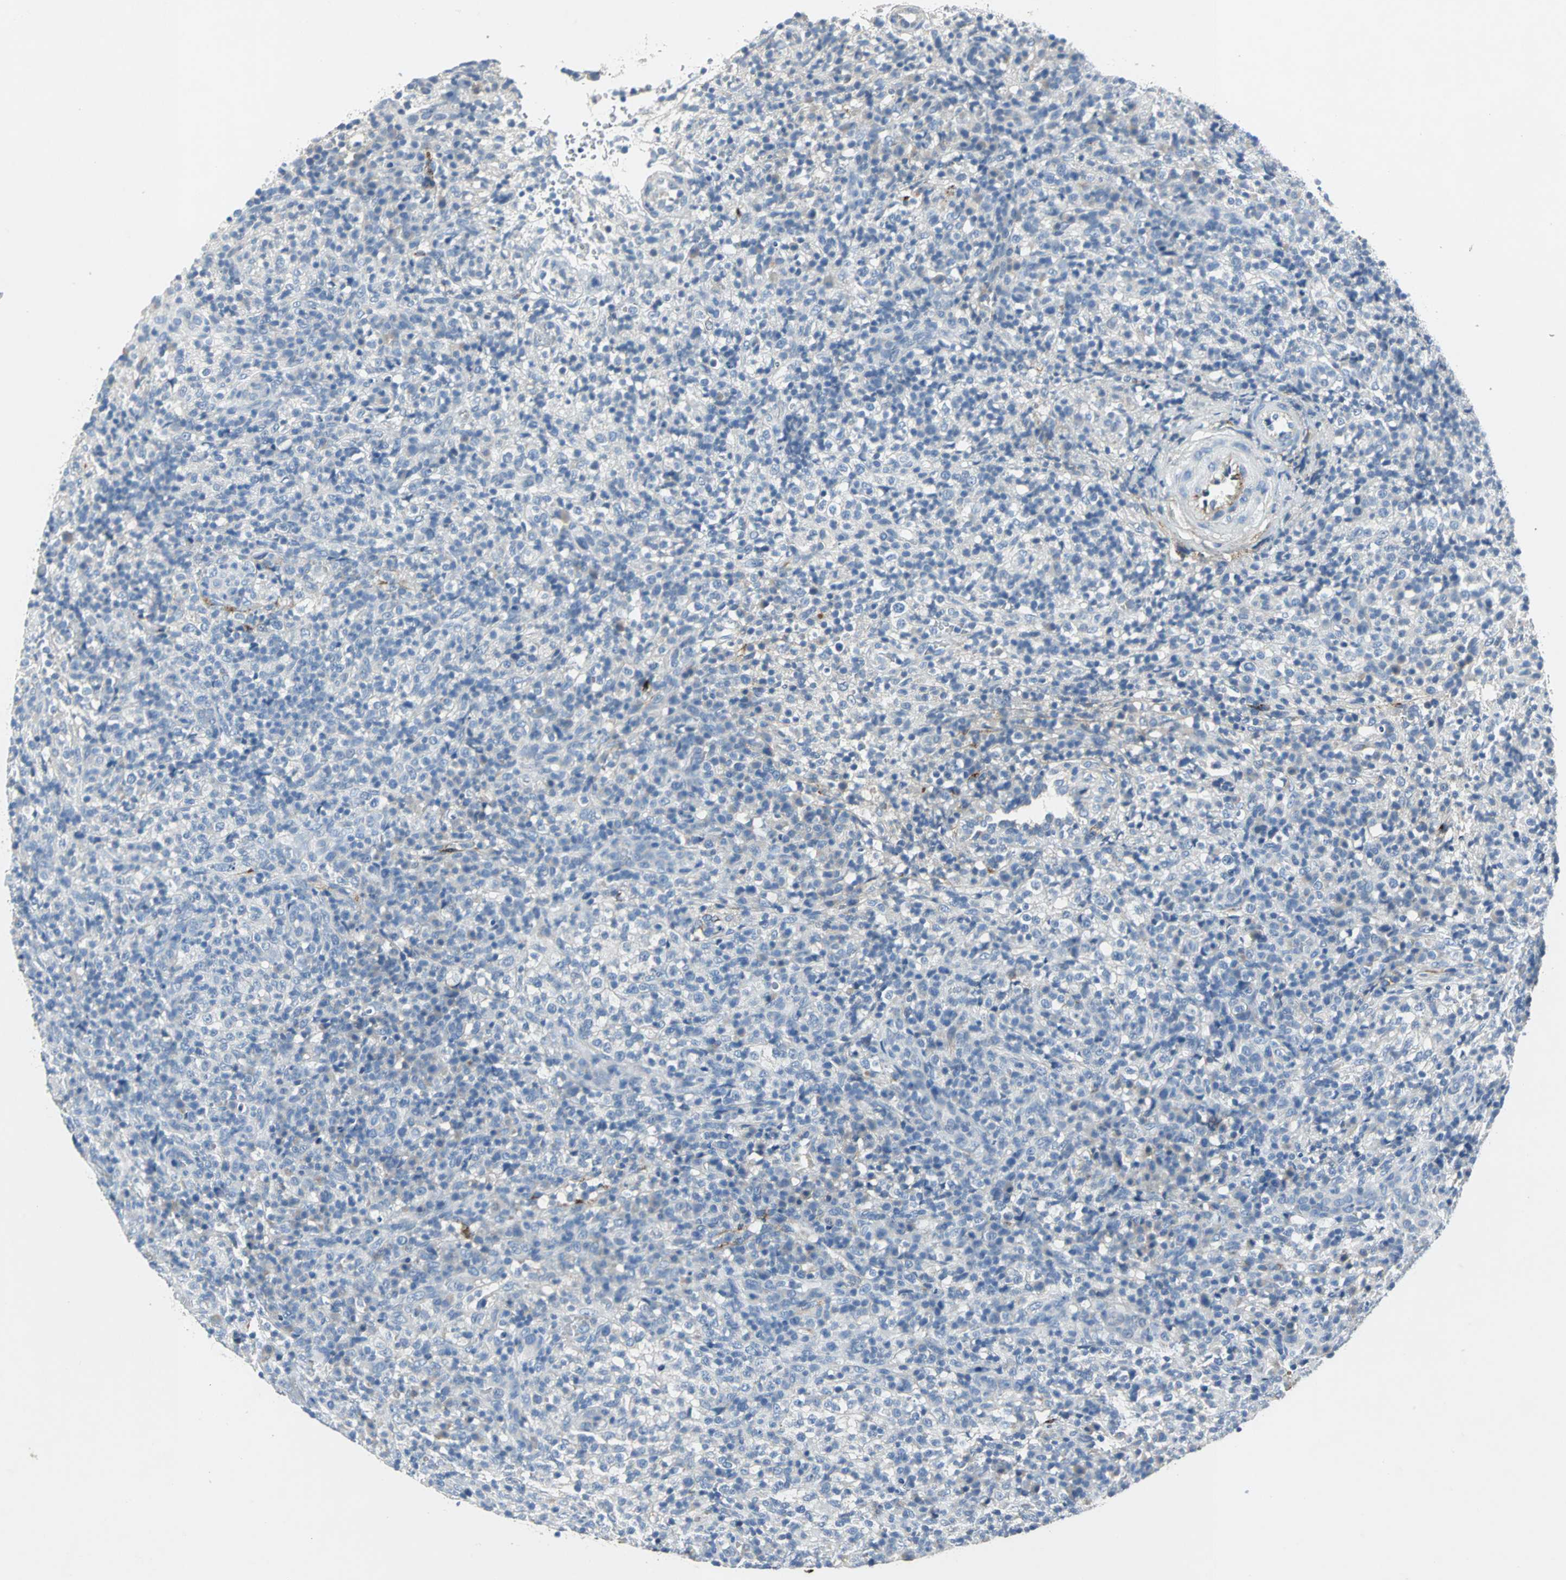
{"staining": {"intensity": "negative", "quantity": "none", "location": "none"}, "tissue": "lymphoma", "cell_type": "Tumor cells", "image_type": "cancer", "snomed": [{"axis": "morphology", "description": "Malignant lymphoma, non-Hodgkin's type, High grade"}, {"axis": "topography", "description": "Lymph node"}], "caption": "Immunohistochemical staining of lymphoma exhibits no significant expression in tumor cells. (DAB (3,3'-diaminobenzidine) IHC visualized using brightfield microscopy, high magnification).", "gene": "EFNB3", "patient": {"sex": "female", "age": 76}}